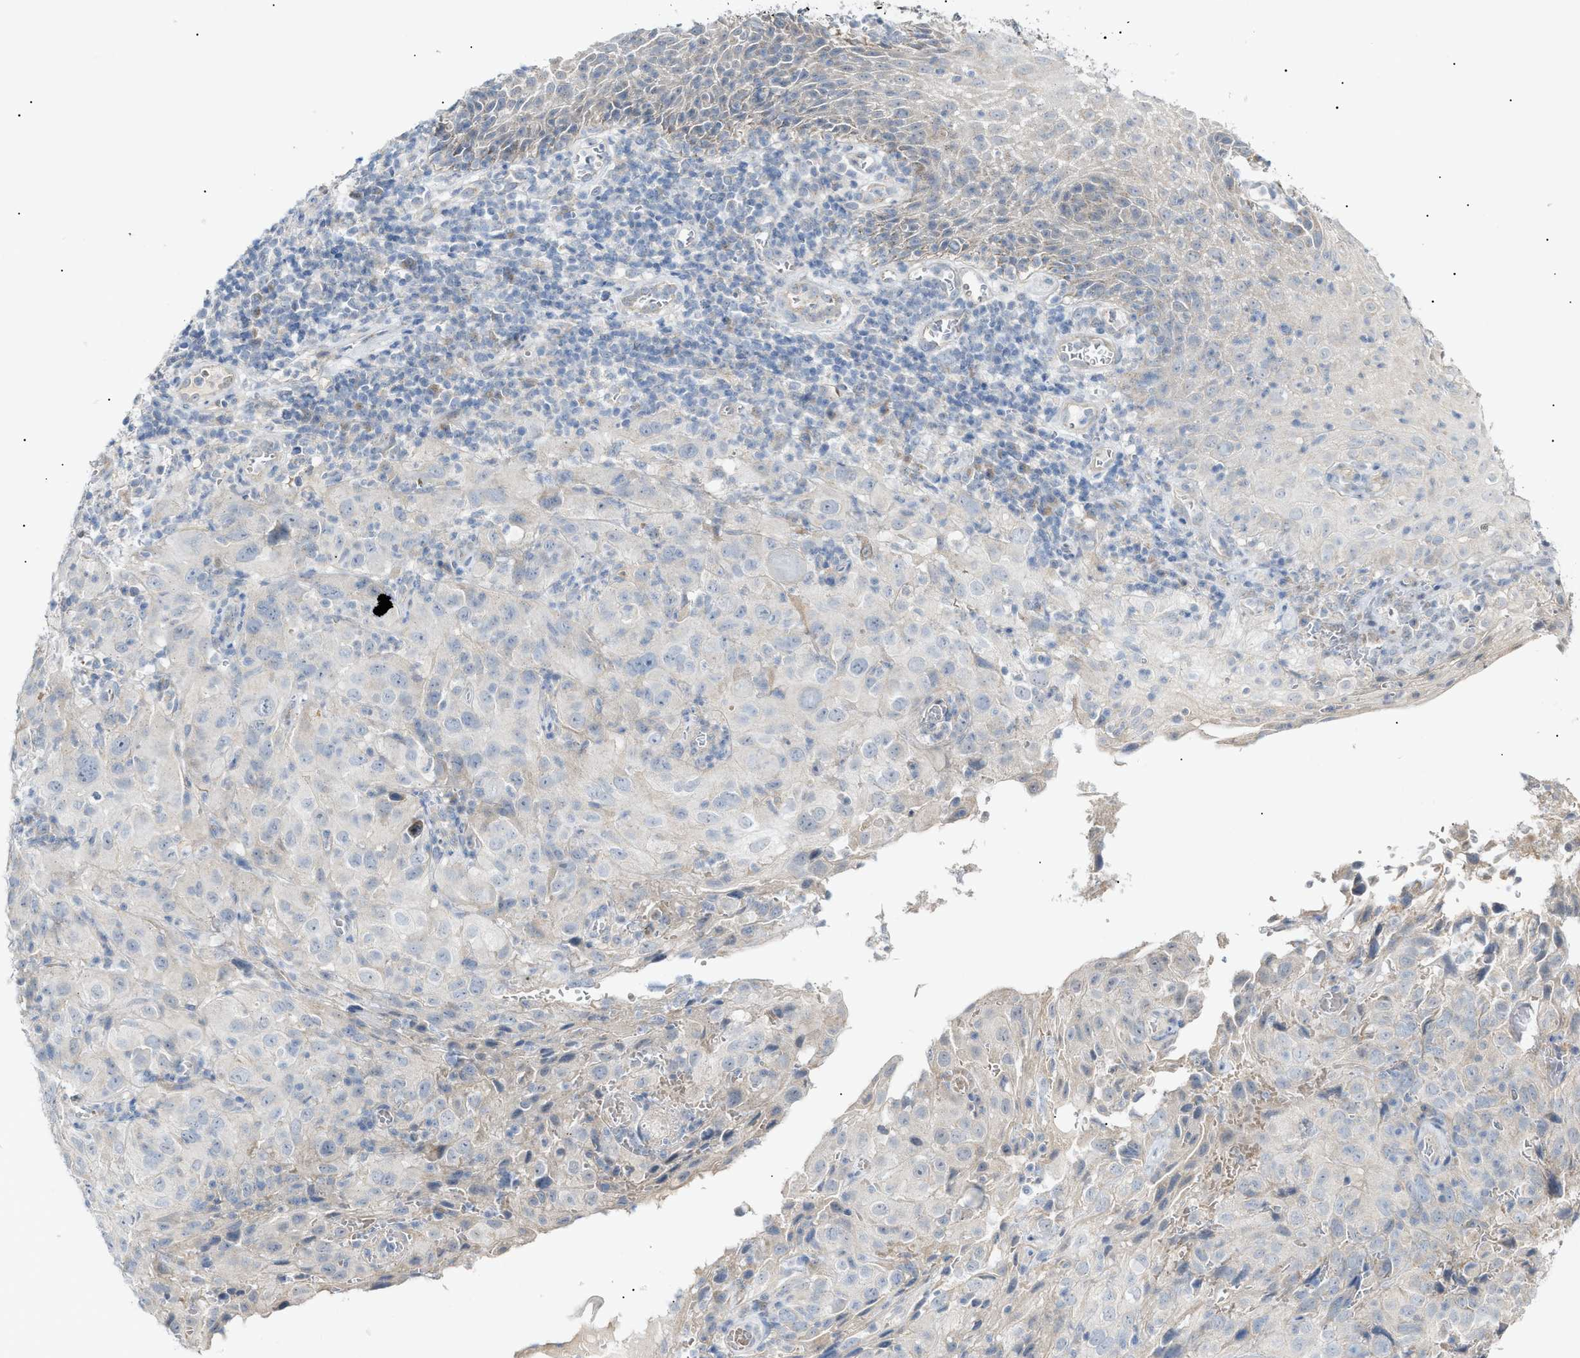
{"staining": {"intensity": "negative", "quantity": "none", "location": "none"}, "tissue": "cervical cancer", "cell_type": "Tumor cells", "image_type": "cancer", "snomed": [{"axis": "morphology", "description": "Squamous cell carcinoma, NOS"}, {"axis": "topography", "description": "Cervix"}], "caption": "Tumor cells show no significant protein staining in cervical cancer.", "gene": "SLC25A31", "patient": {"sex": "female", "age": 32}}